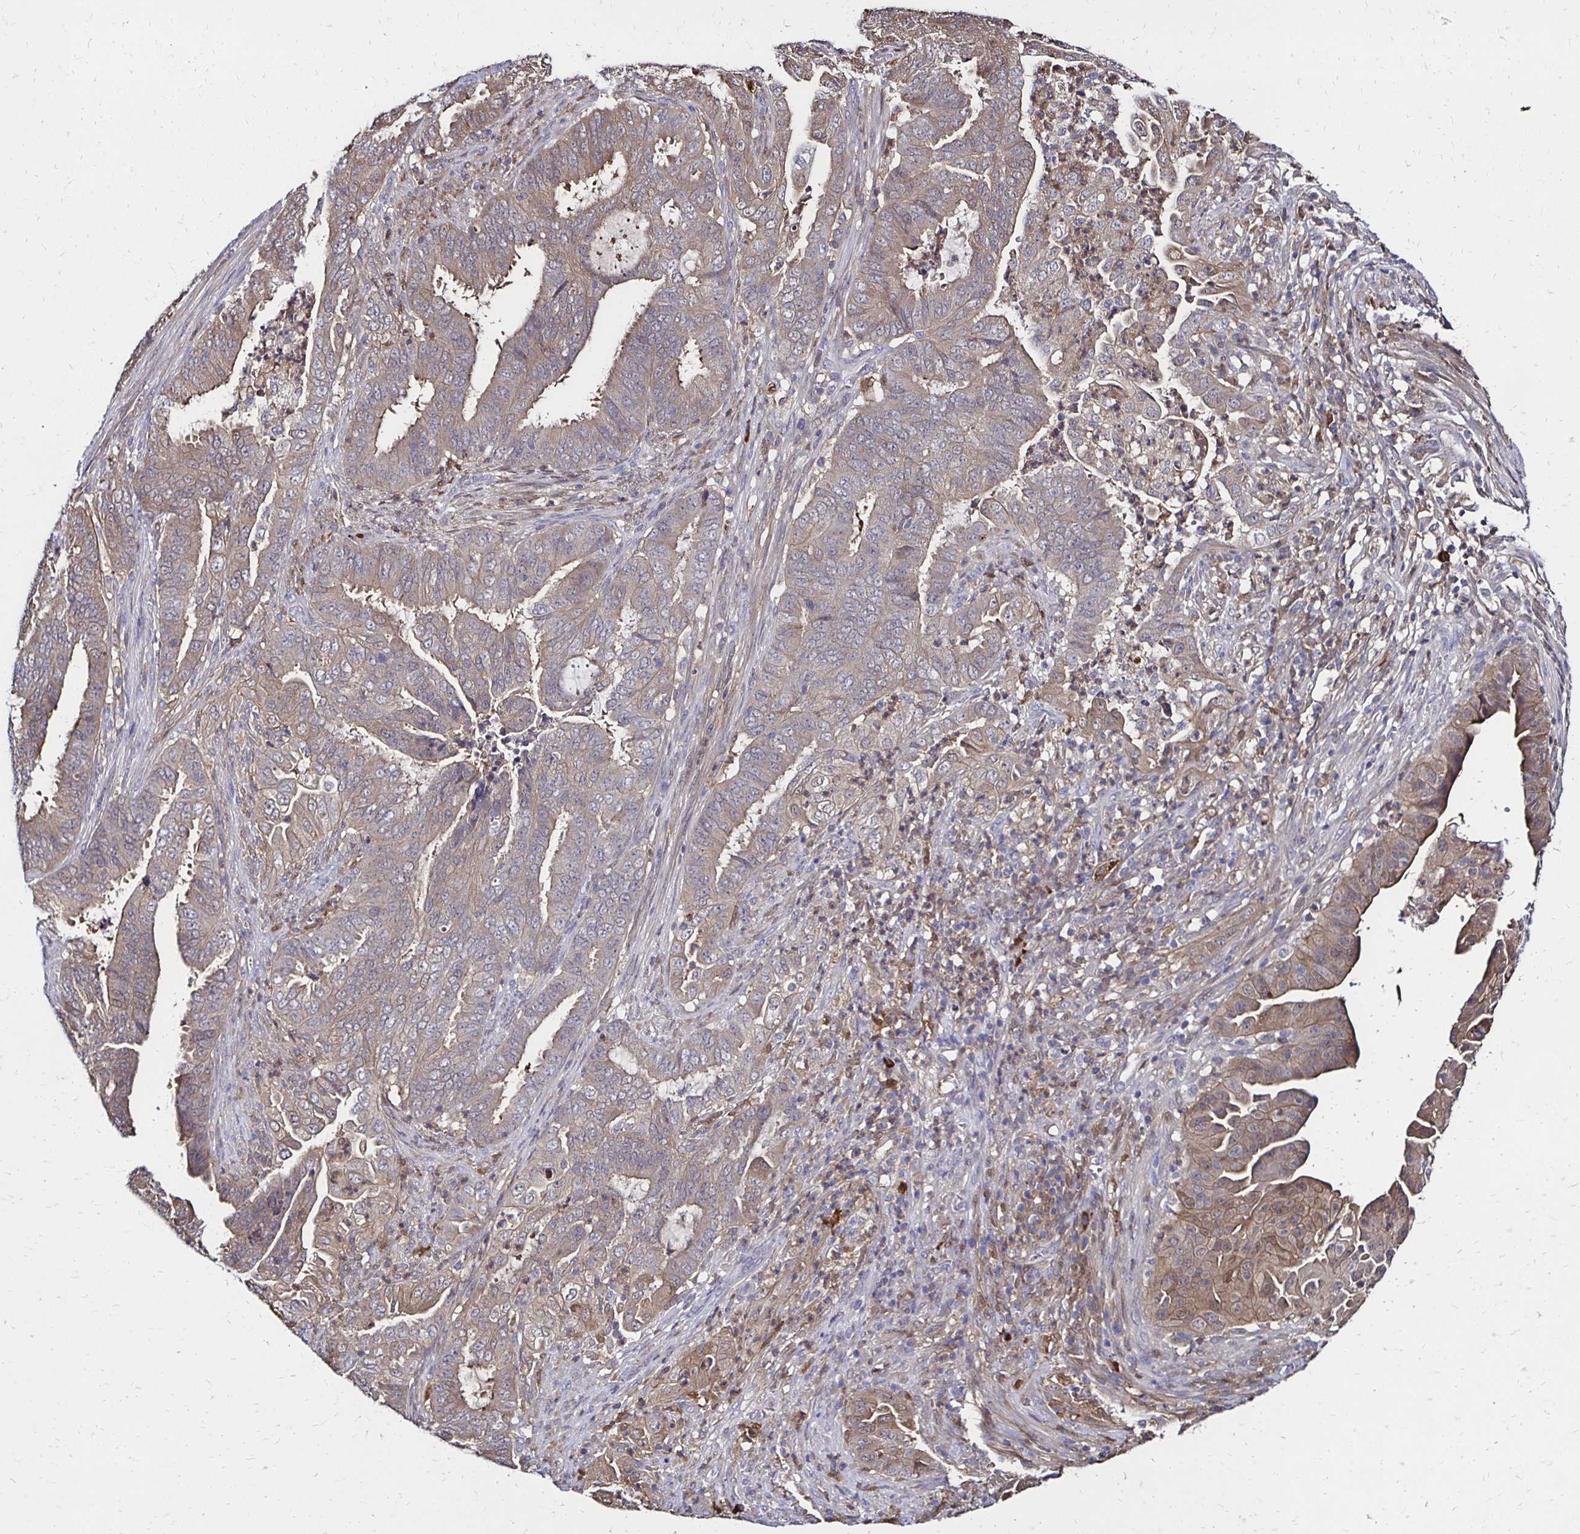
{"staining": {"intensity": "weak", "quantity": "<25%", "location": "cytoplasmic/membranous"}, "tissue": "endometrial cancer", "cell_type": "Tumor cells", "image_type": "cancer", "snomed": [{"axis": "morphology", "description": "Adenocarcinoma, NOS"}, {"axis": "topography", "description": "Endometrium"}], "caption": "DAB immunohistochemical staining of adenocarcinoma (endometrial) displays no significant positivity in tumor cells.", "gene": "TXN", "patient": {"sex": "female", "age": 51}}